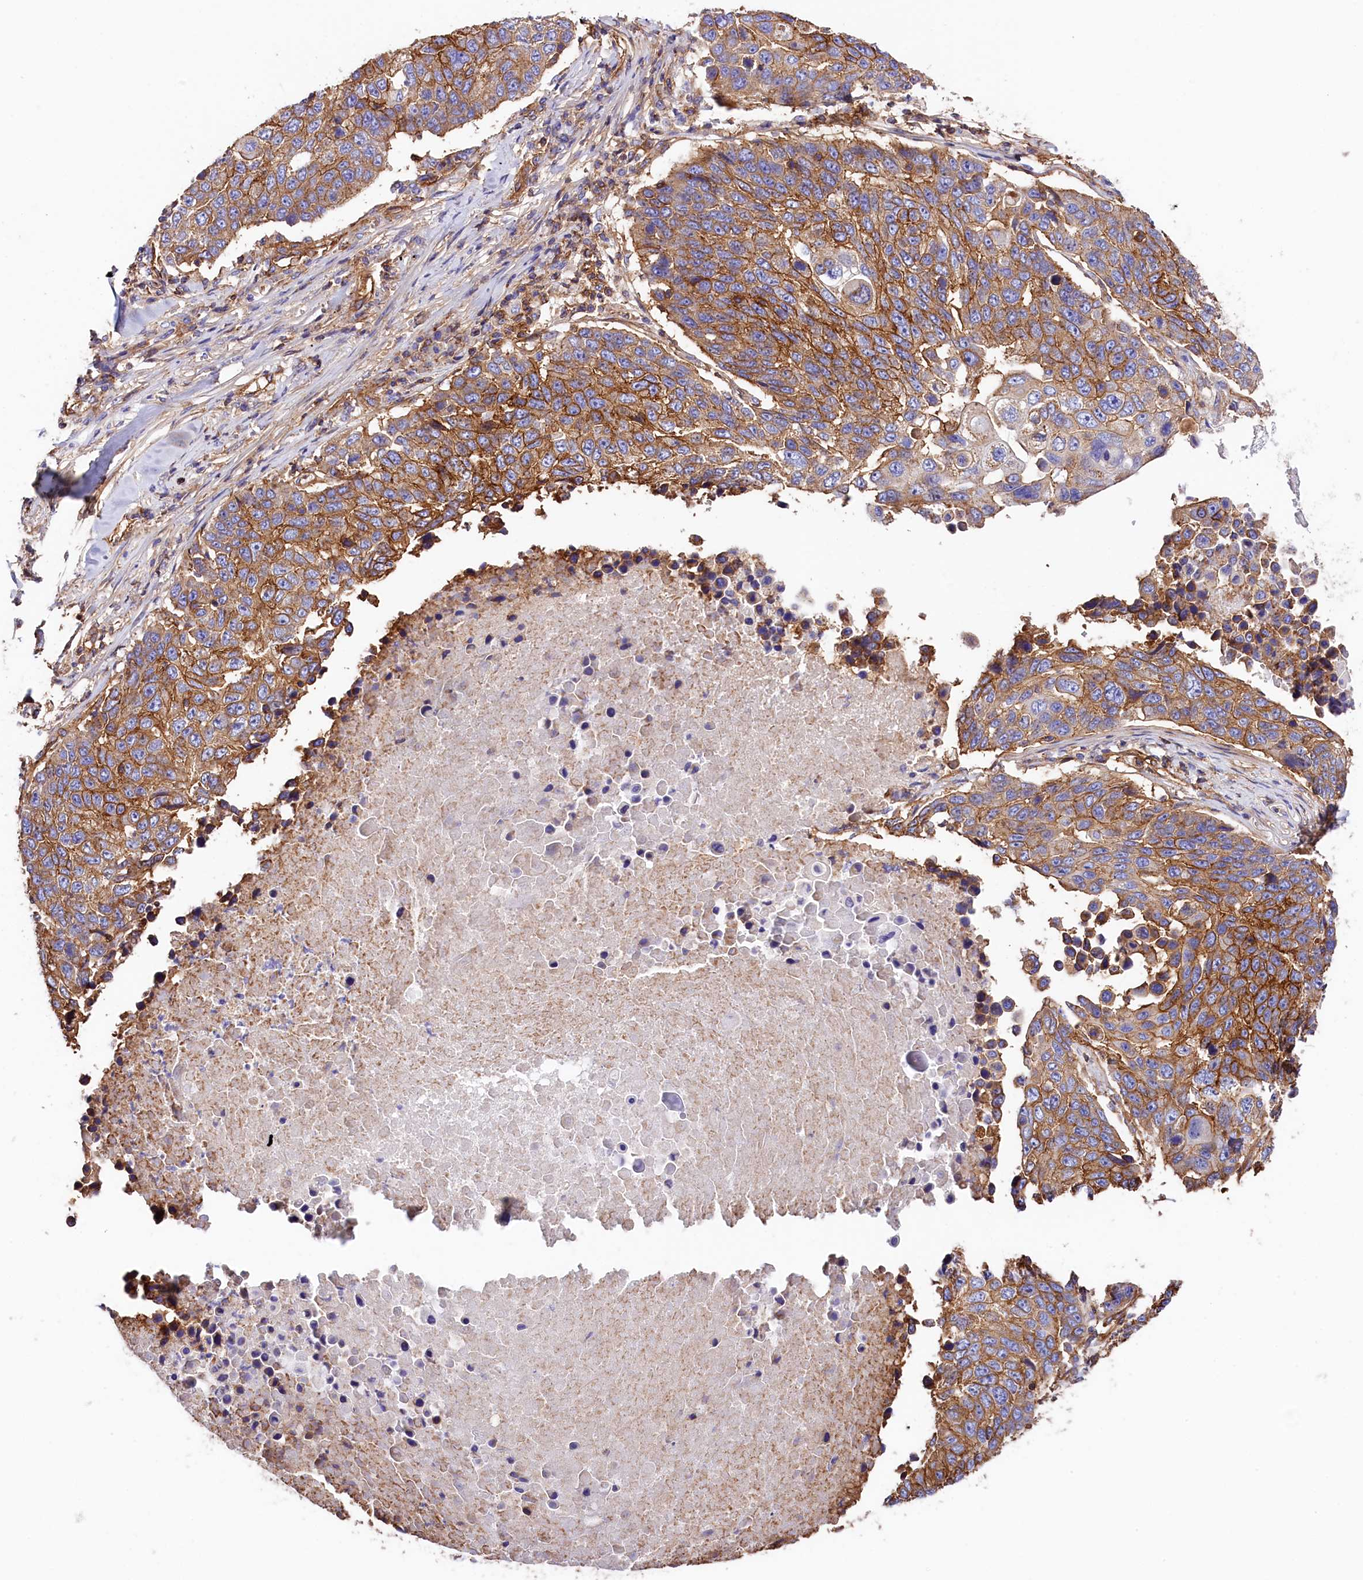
{"staining": {"intensity": "moderate", "quantity": ">75%", "location": "cytoplasmic/membranous"}, "tissue": "lung cancer", "cell_type": "Tumor cells", "image_type": "cancer", "snomed": [{"axis": "morphology", "description": "Squamous cell carcinoma, NOS"}, {"axis": "topography", "description": "Lung"}], "caption": "The immunohistochemical stain shows moderate cytoplasmic/membranous positivity in tumor cells of lung squamous cell carcinoma tissue. The staining was performed using DAB to visualize the protein expression in brown, while the nuclei were stained in blue with hematoxylin (Magnification: 20x).", "gene": "ATP2B4", "patient": {"sex": "male", "age": 66}}